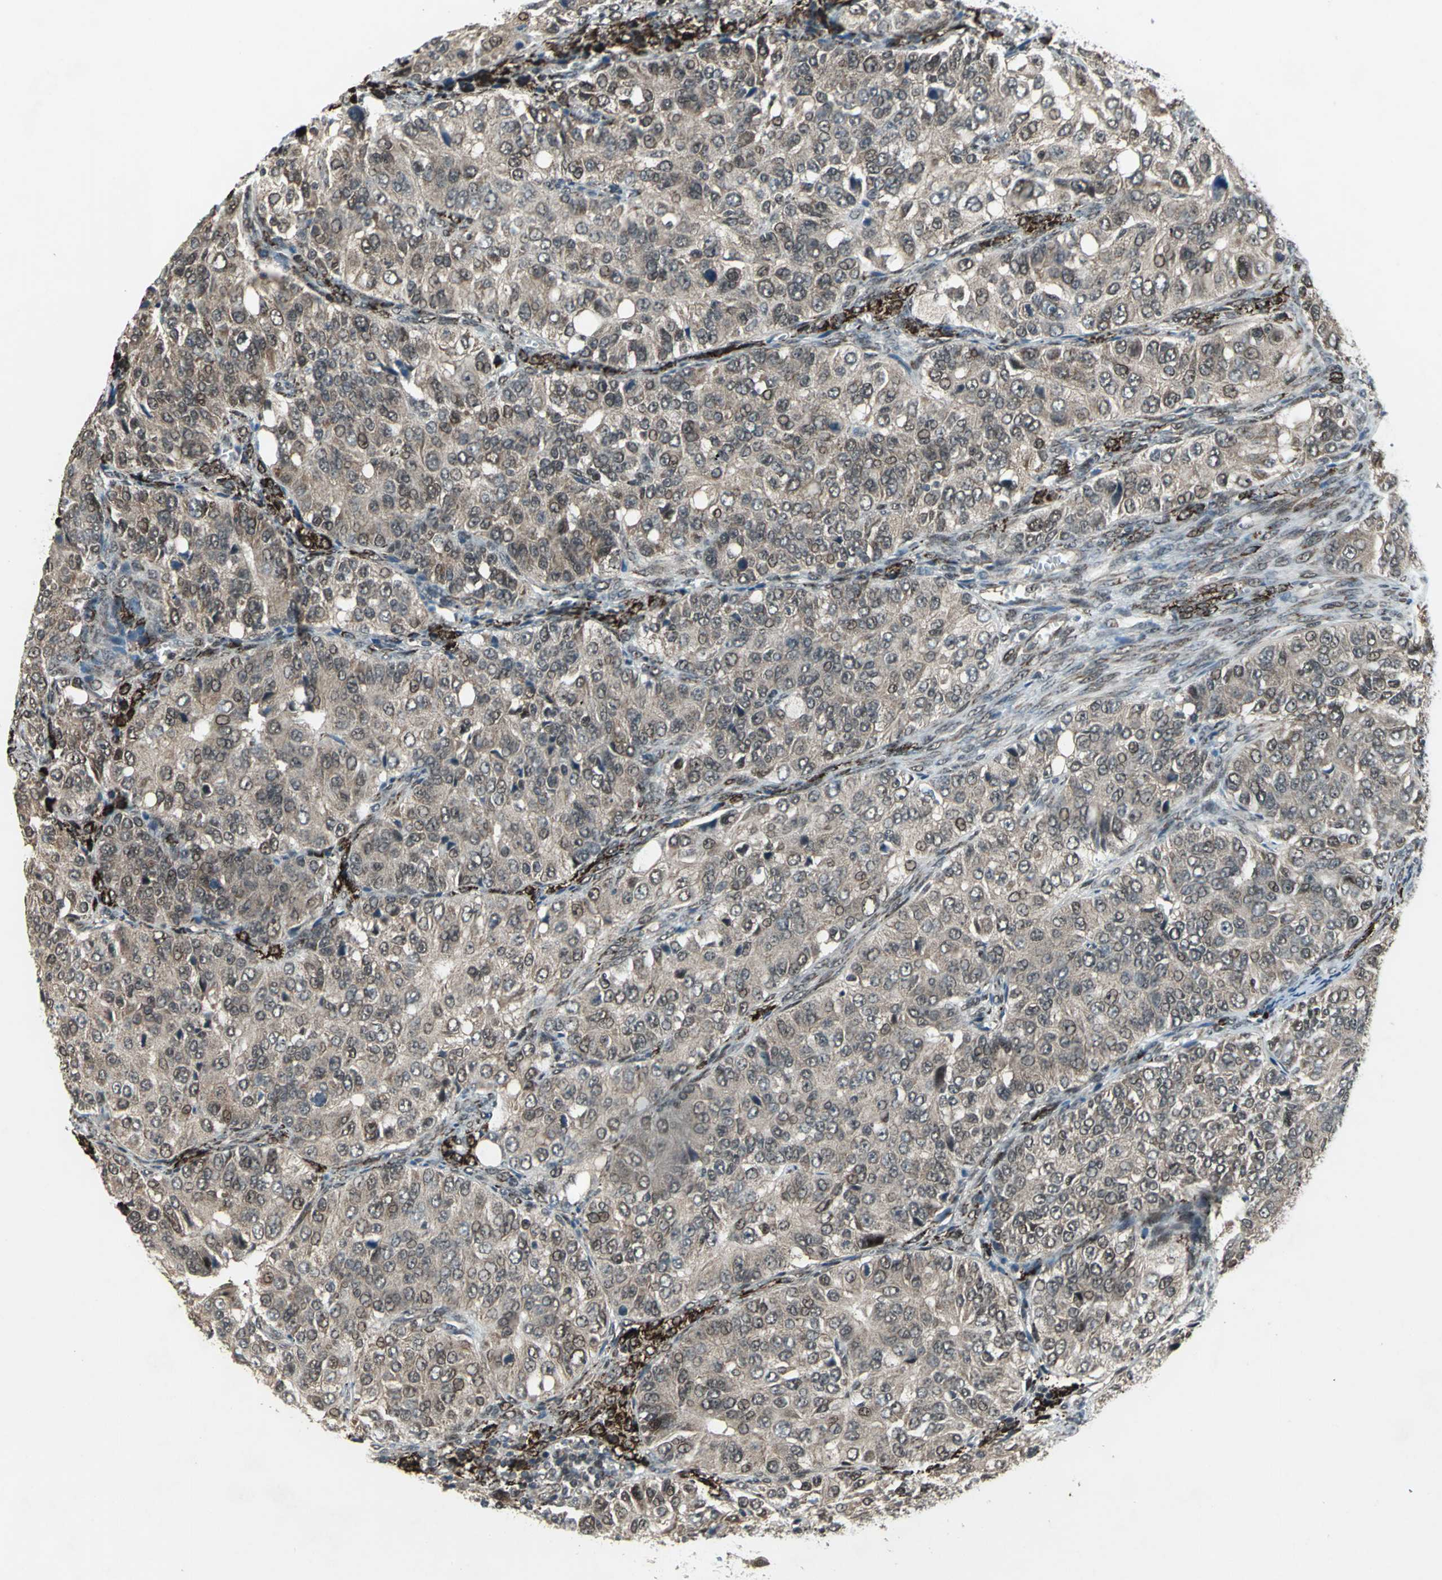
{"staining": {"intensity": "moderate", "quantity": "25%-75%", "location": "cytoplasmic/membranous,nuclear"}, "tissue": "ovarian cancer", "cell_type": "Tumor cells", "image_type": "cancer", "snomed": [{"axis": "morphology", "description": "Carcinoma, endometroid"}, {"axis": "topography", "description": "Ovary"}], "caption": "Immunohistochemistry staining of ovarian cancer (endometroid carcinoma), which demonstrates medium levels of moderate cytoplasmic/membranous and nuclear positivity in about 25%-75% of tumor cells indicating moderate cytoplasmic/membranous and nuclear protein positivity. The staining was performed using DAB (3,3'-diaminobenzidine) (brown) for protein detection and nuclei were counterstained in hematoxylin (blue).", "gene": "COPS5", "patient": {"sex": "female", "age": 51}}